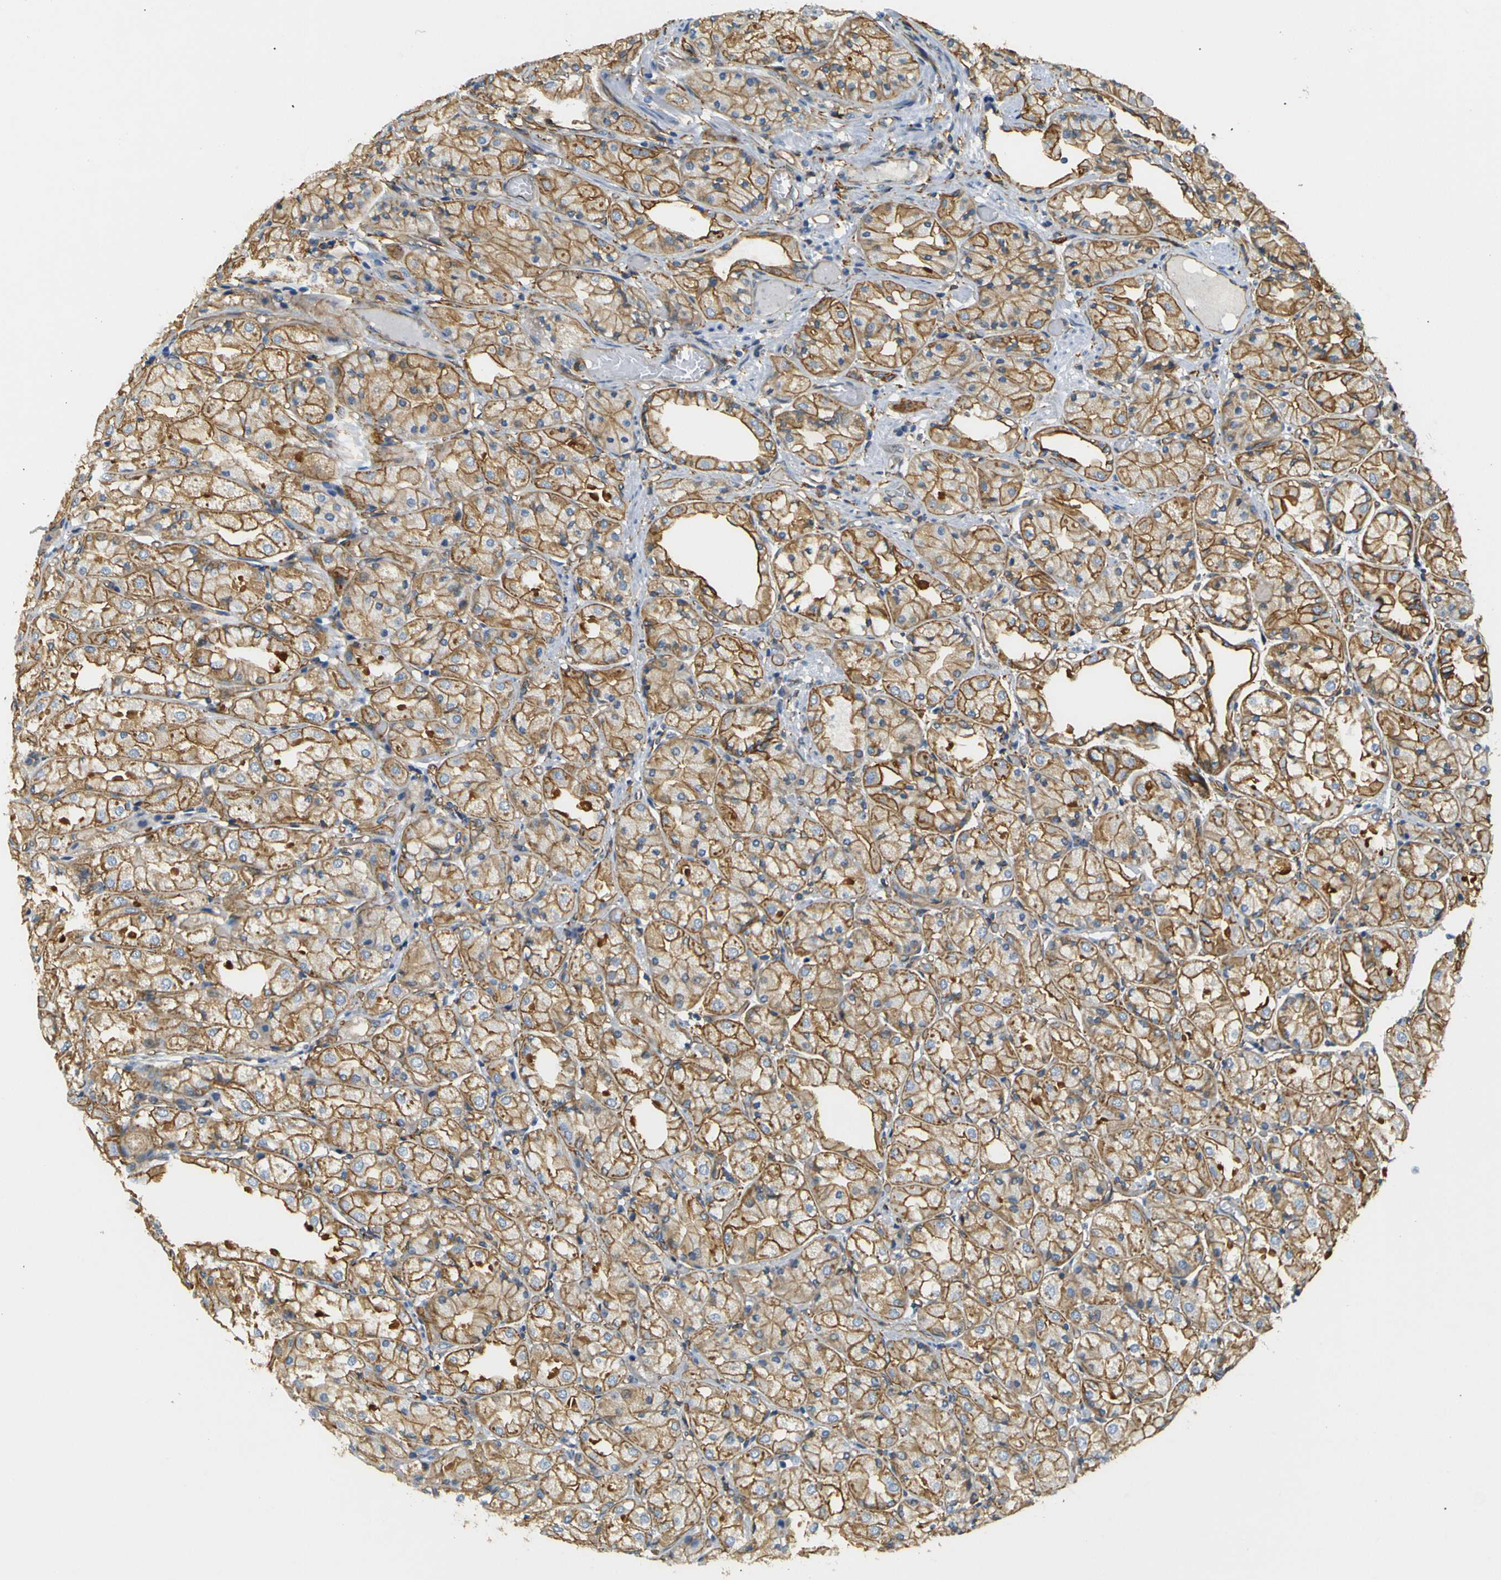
{"staining": {"intensity": "moderate", "quantity": ">75%", "location": "cytoplasmic/membranous"}, "tissue": "stomach", "cell_type": "Glandular cells", "image_type": "normal", "snomed": [{"axis": "morphology", "description": "Normal tissue, NOS"}, {"axis": "topography", "description": "Stomach, upper"}], "caption": "This is a photomicrograph of immunohistochemistry staining of unremarkable stomach, which shows moderate positivity in the cytoplasmic/membranous of glandular cells.", "gene": "SPTBN1", "patient": {"sex": "male", "age": 72}}